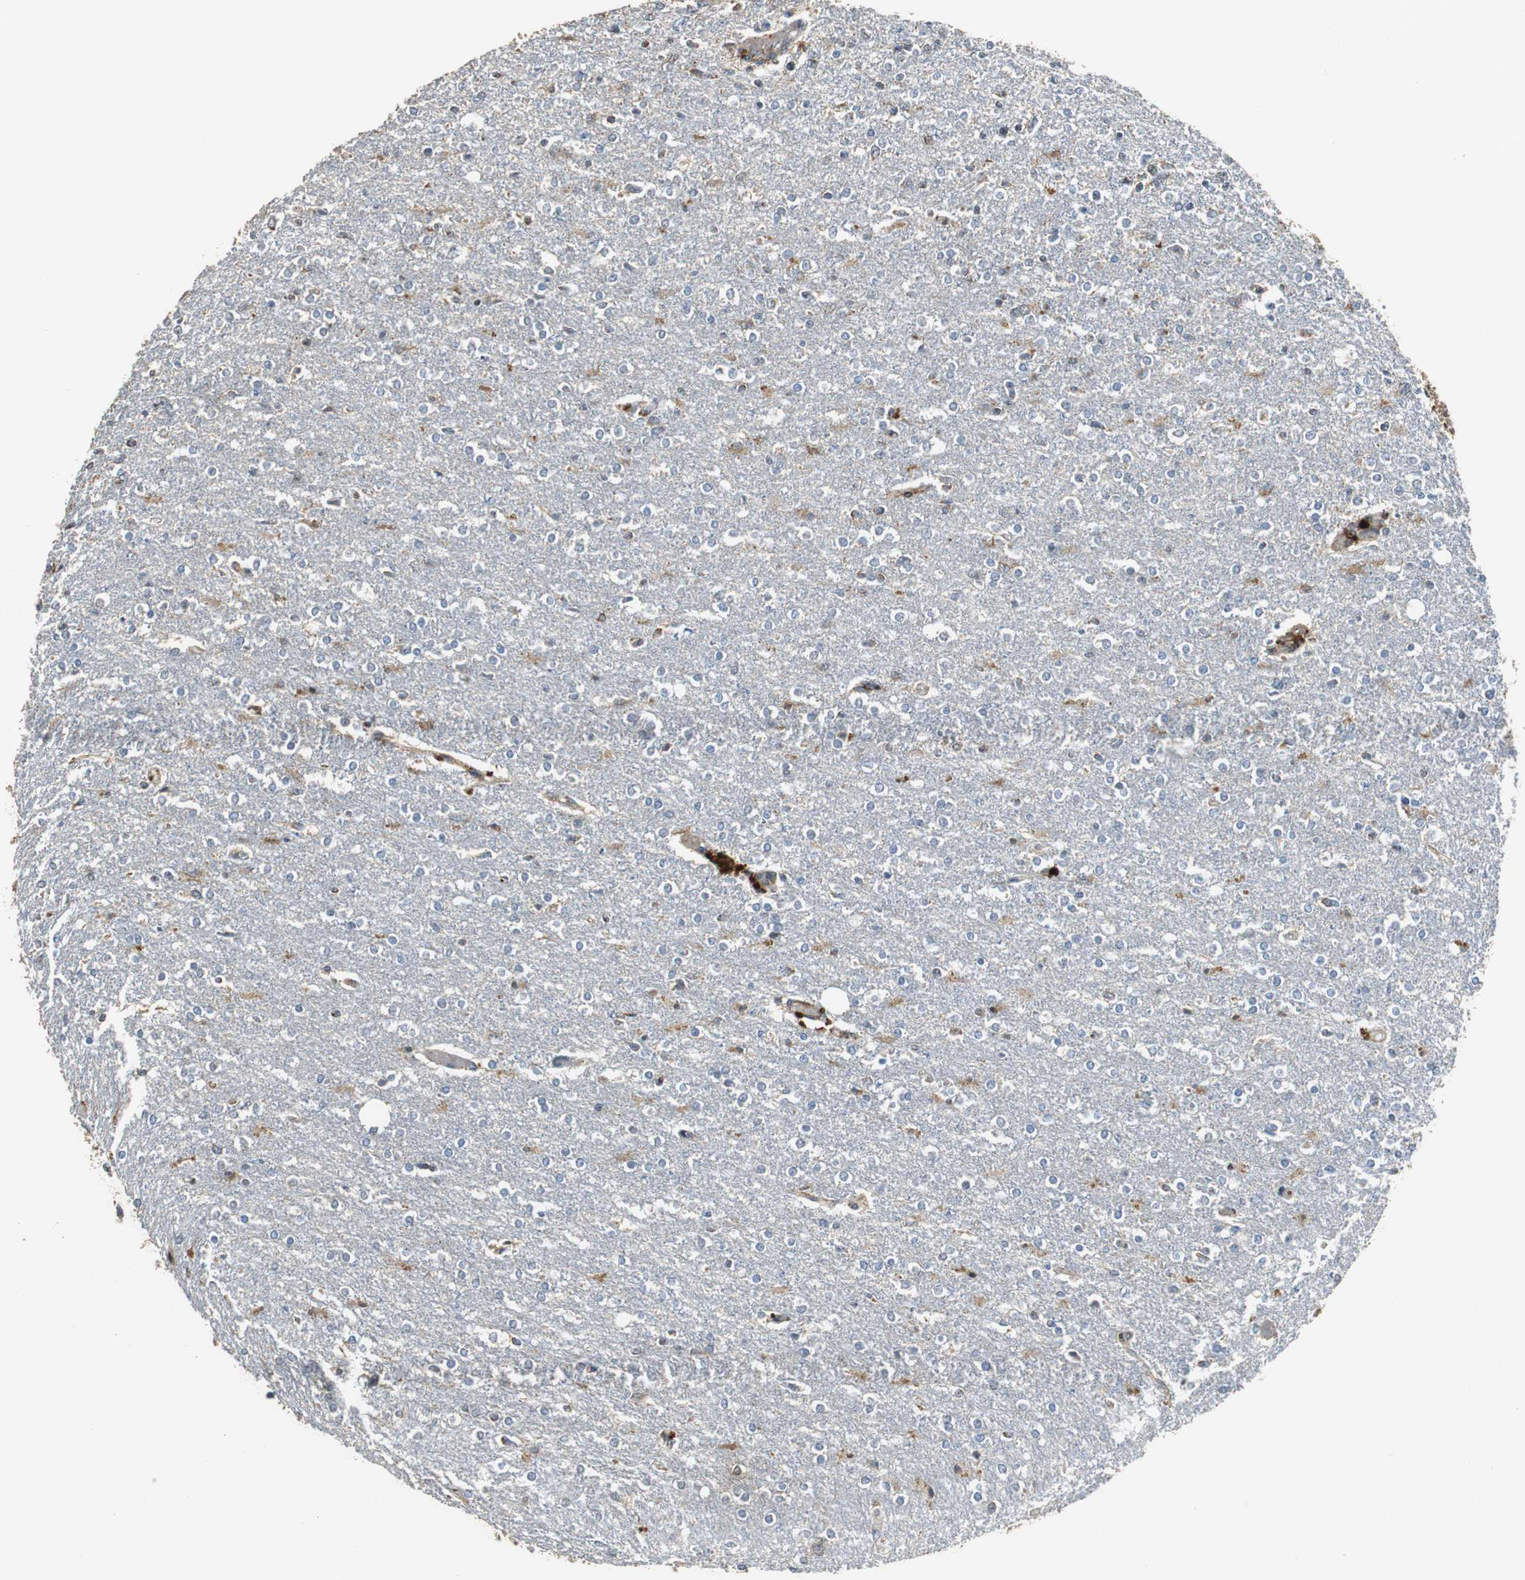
{"staining": {"intensity": "weak", "quantity": "<25%", "location": "cytoplasmic/membranous"}, "tissue": "glioma", "cell_type": "Tumor cells", "image_type": "cancer", "snomed": [{"axis": "morphology", "description": "Glioma, malignant, High grade"}, {"axis": "topography", "description": "Cerebral cortex"}], "caption": "Immunohistochemistry (IHC) photomicrograph of neoplastic tissue: human glioma stained with DAB reveals no significant protein expression in tumor cells. The staining is performed using DAB brown chromogen with nuclei counter-stained in using hematoxylin.", "gene": "NNT", "patient": {"sex": "male", "age": 76}}